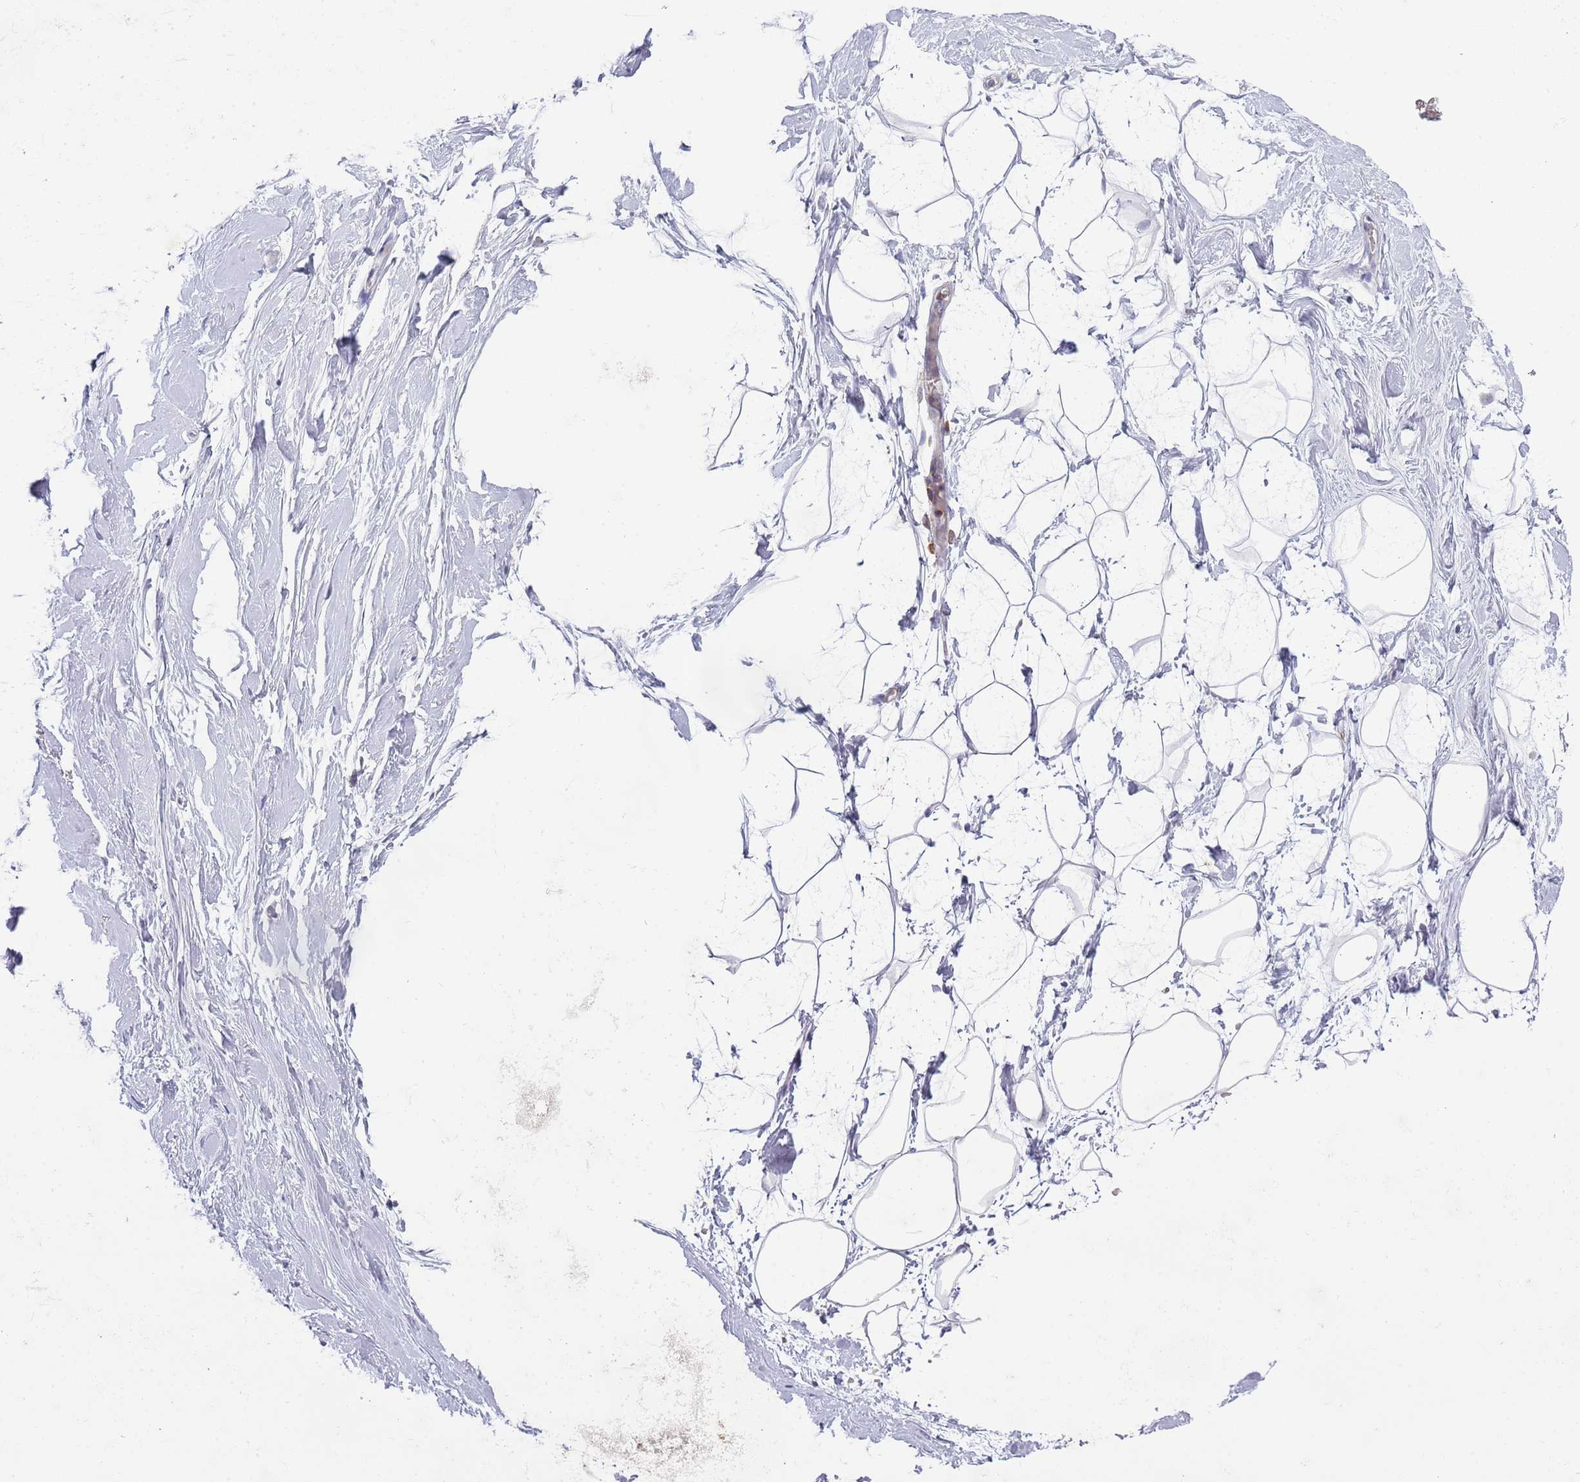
{"staining": {"intensity": "negative", "quantity": "none", "location": "none"}, "tissue": "breast", "cell_type": "Adipocytes", "image_type": "normal", "snomed": [{"axis": "morphology", "description": "Normal tissue, NOS"}, {"axis": "morphology", "description": "Adenoma, NOS"}, {"axis": "topography", "description": "Breast"}], "caption": "DAB immunohistochemical staining of unremarkable breast displays no significant positivity in adipocytes. The staining was performed using DAB (3,3'-diaminobenzidine) to visualize the protein expression in brown, while the nuclei were stained in blue with hematoxylin (Magnification: 20x).", "gene": "LPXN", "patient": {"sex": "female", "age": 23}}